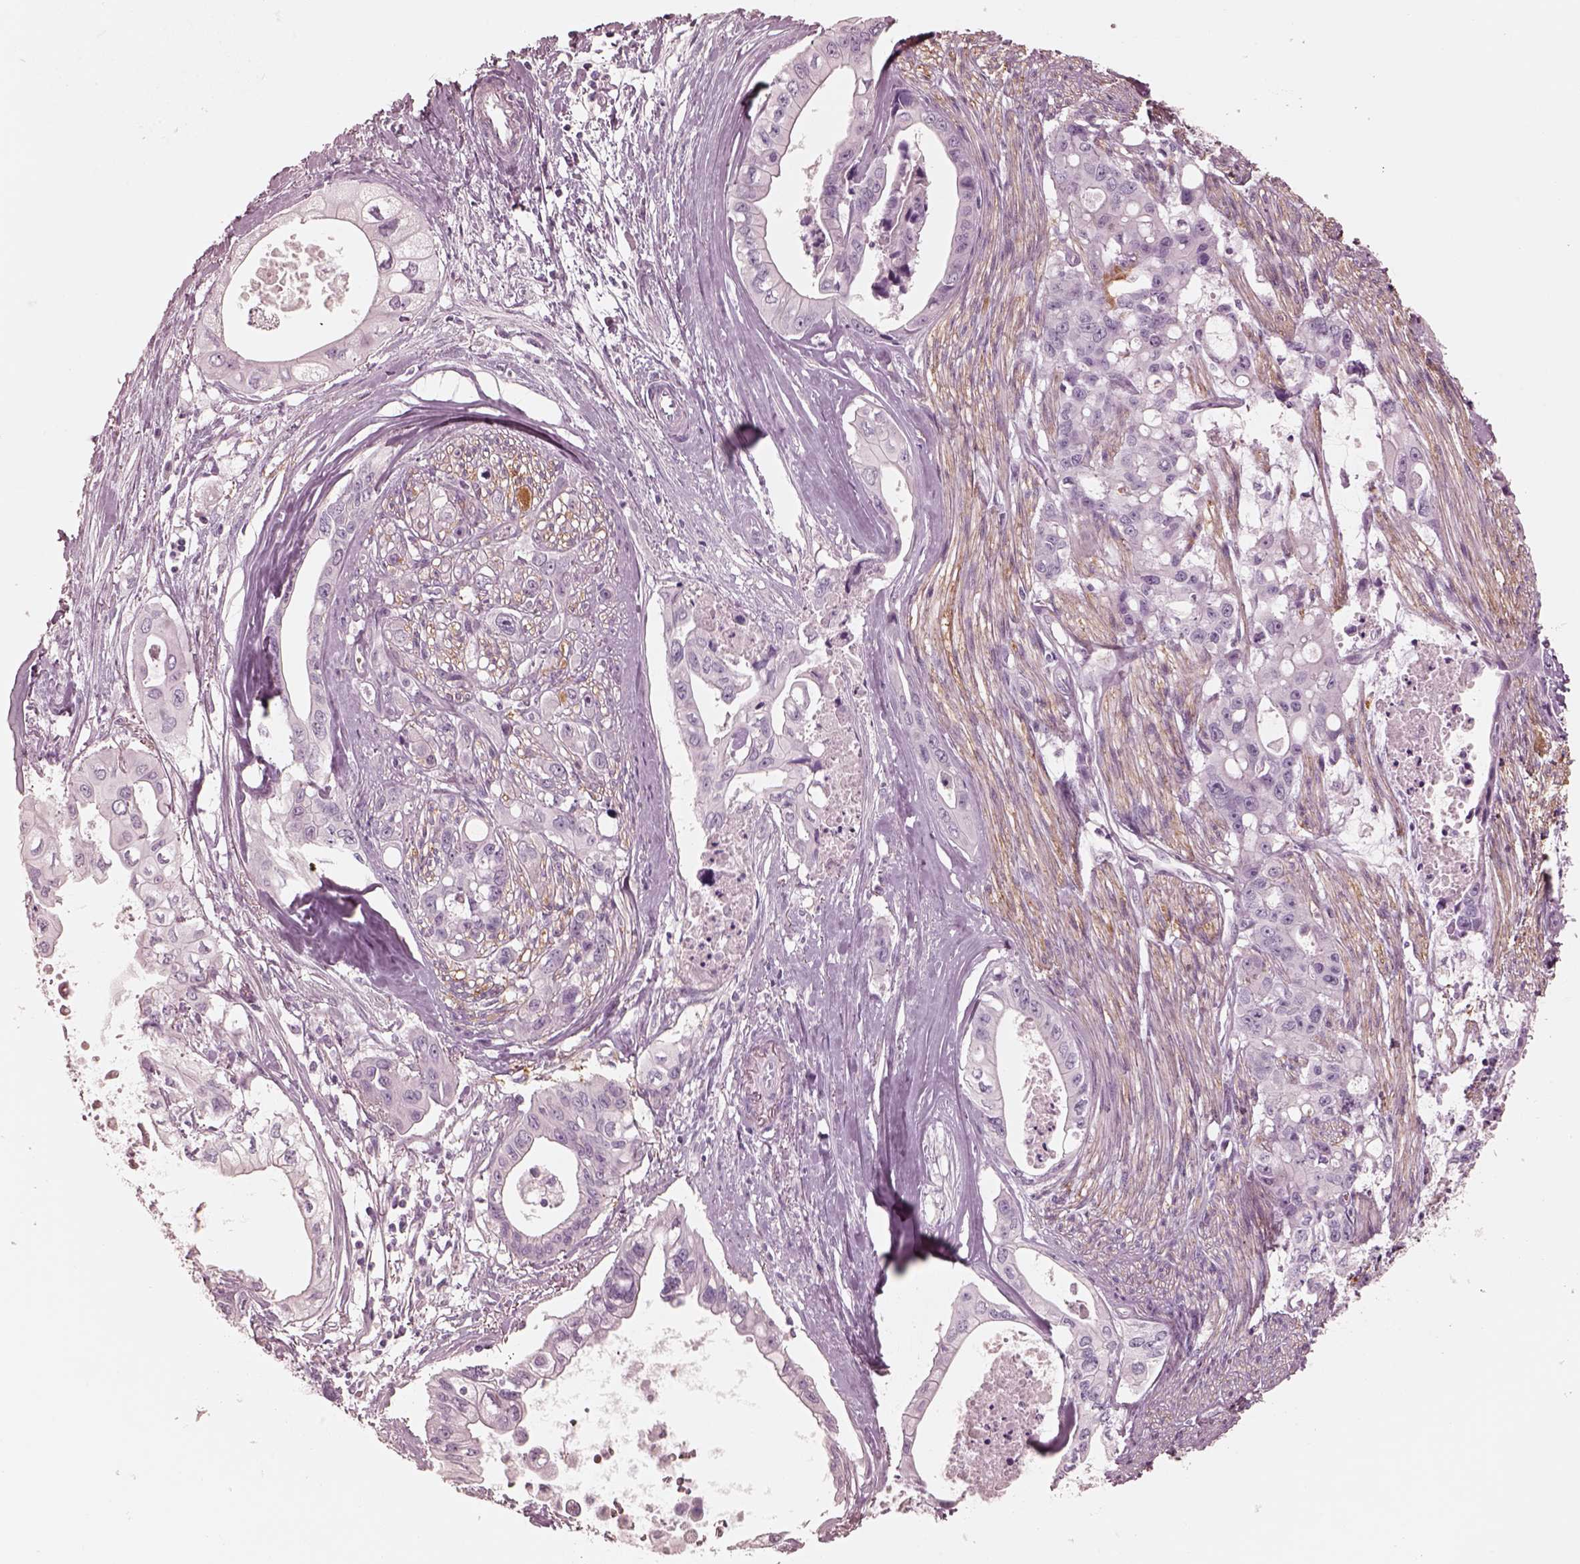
{"staining": {"intensity": "negative", "quantity": "none", "location": "none"}, "tissue": "pancreatic cancer", "cell_type": "Tumor cells", "image_type": "cancer", "snomed": [{"axis": "morphology", "description": "Adenocarcinoma, NOS"}, {"axis": "topography", "description": "Pancreas"}], "caption": "There is no significant positivity in tumor cells of adenocarcinoma (pancreatic). (IHC, brightfield microscopy, high magnification).", "gene": "GPRIN1", "patient": {"sex": "male", "age": 60}}